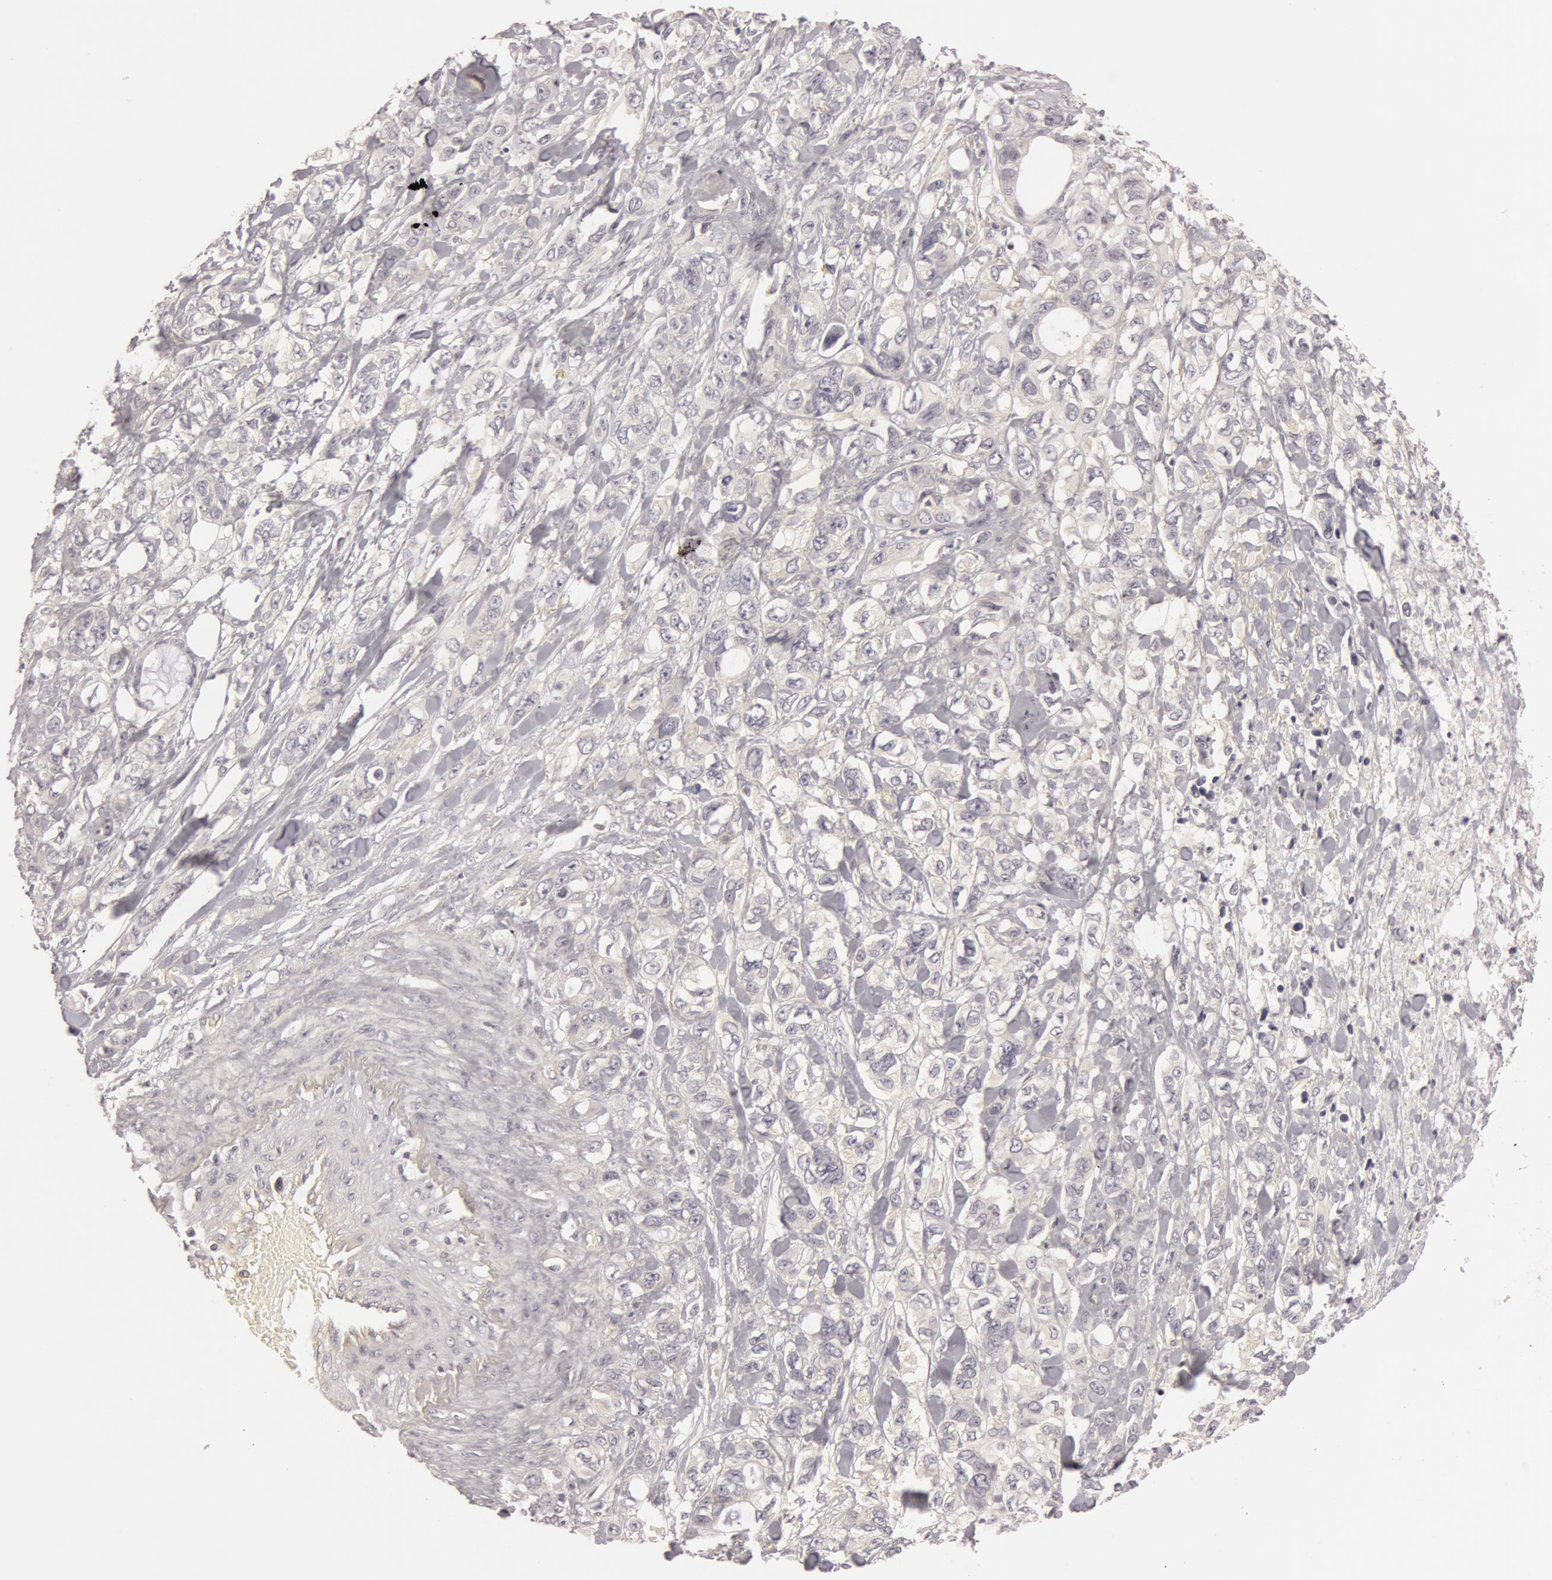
{"staining": {"intensity": "weak", "quantity": "<25%", "location": "cytoplasmic/membranous"}, "tissue": "stomach cancer", "cell_type": "Tumor cells", "image_type": "cancer", "snomed": [{"axis": "morphology", "description": "Adenocarcinoma, NOS"}, {"axis": "topography", "description": "Stomach, upper"}], "caption": "DAB immunohistochemical staining of stomach cancer shows no significant staining in tumor cells. (DAB (3,3'-diaminobenzidine) IHC, high magnification).", "gene": "RALGAPA1", "patient": {"sex": "male", "age": 47}}